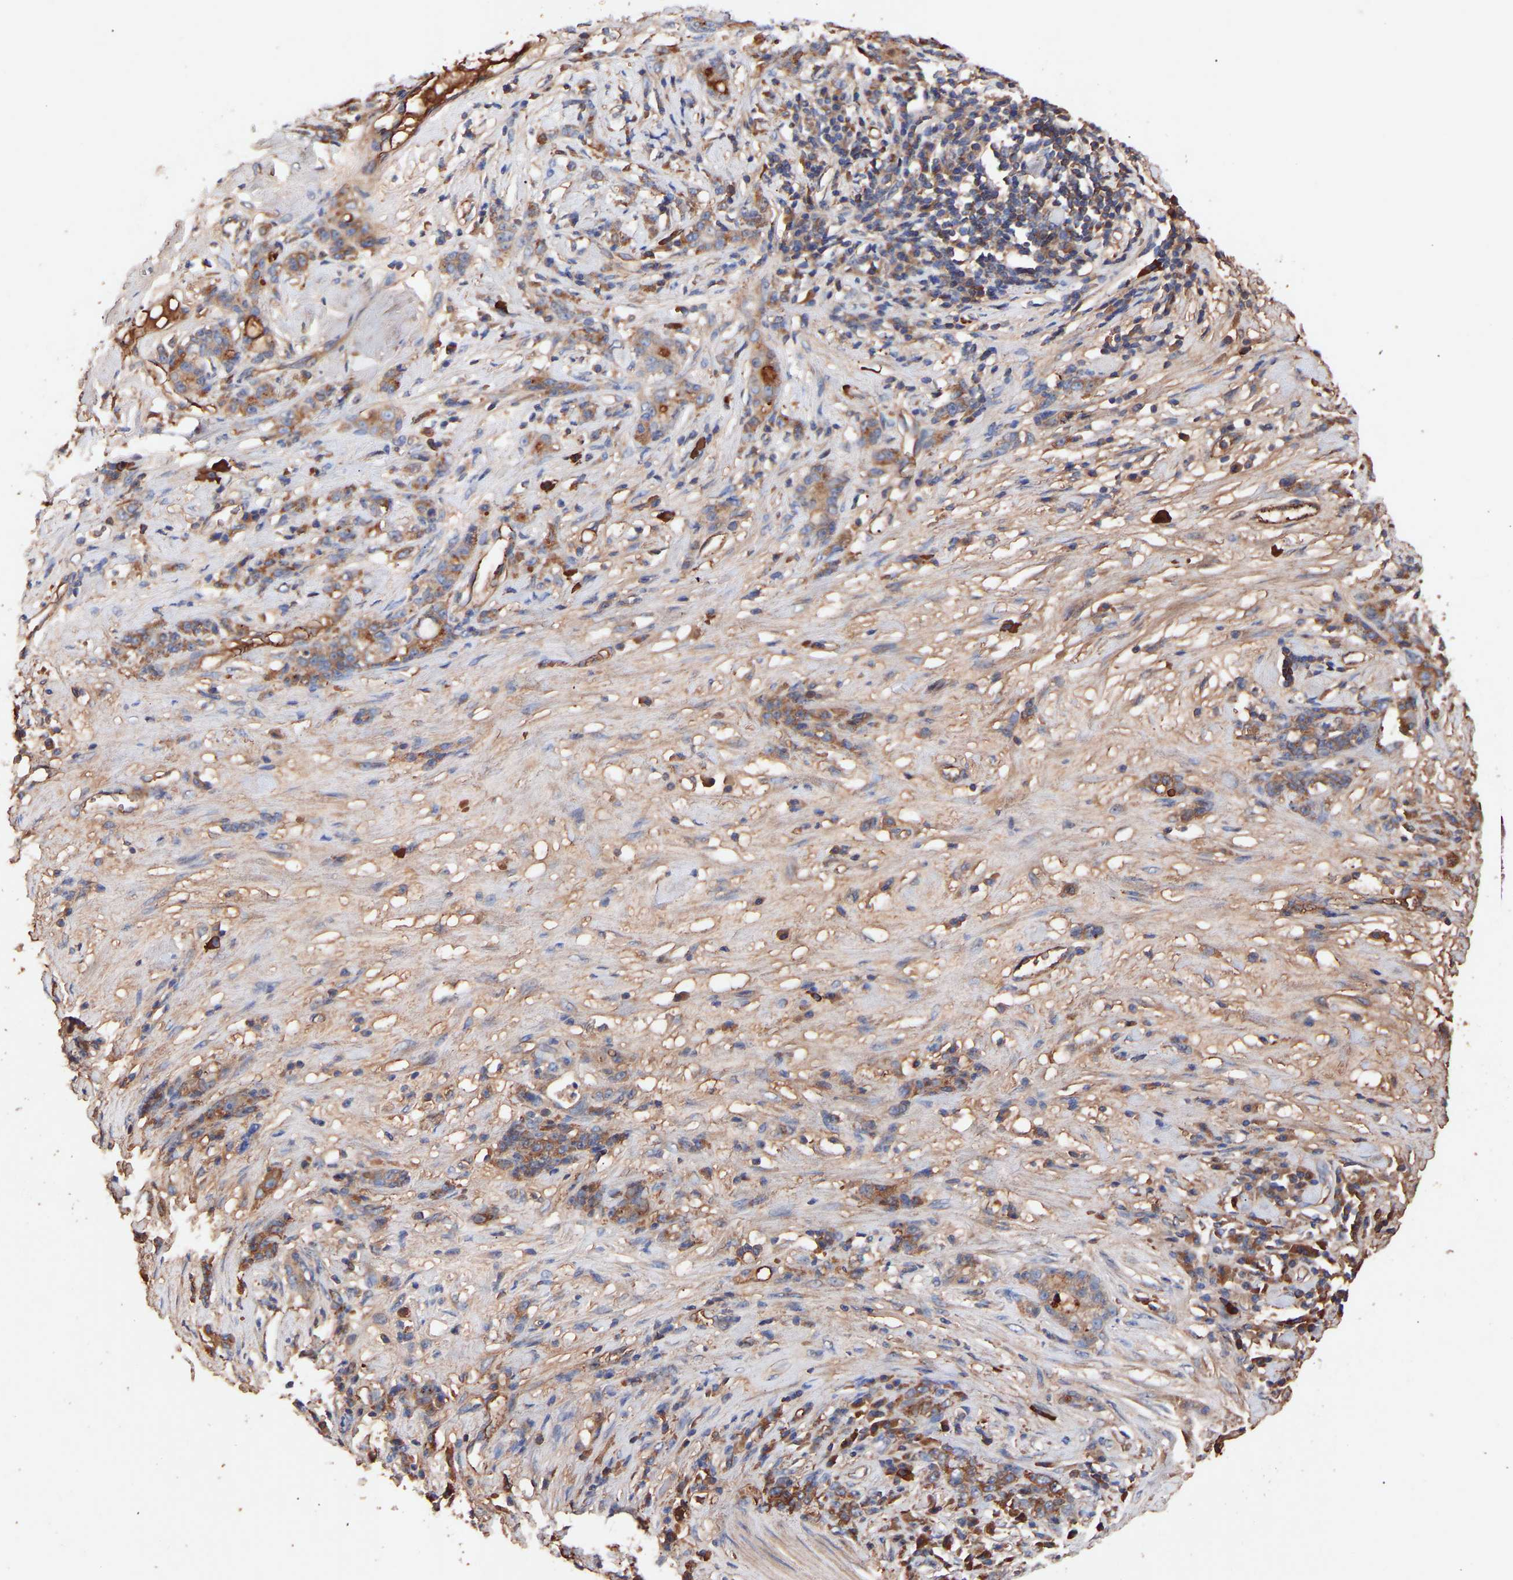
{"staining": {"intensity": "moderate", "quantity": "25%-75%", "location": "cytoplasmic/membranous"}, "tissue": "stomach cancer", "cell_type": "Tumor cells", "image_type": "cancer", "snomed": [{"axis": "morphology", "description": "Adenocarcinoma, NOS"}, {"axis": "topography", "description": "Stomach, lower"}], "caption": "A medium amount of moderate cytoplasmic/membranous expression is appreciated in approximately 25%-75% of tumor cells in stomach adenocarcinoma tissue. The protein of interest is stained brown, and the nuclei are stained in blue (DAB IHC with brightfield microscopy, high magnification).", "gene": "TMEM268", "patient": {"sex": "male", "age": 88}}